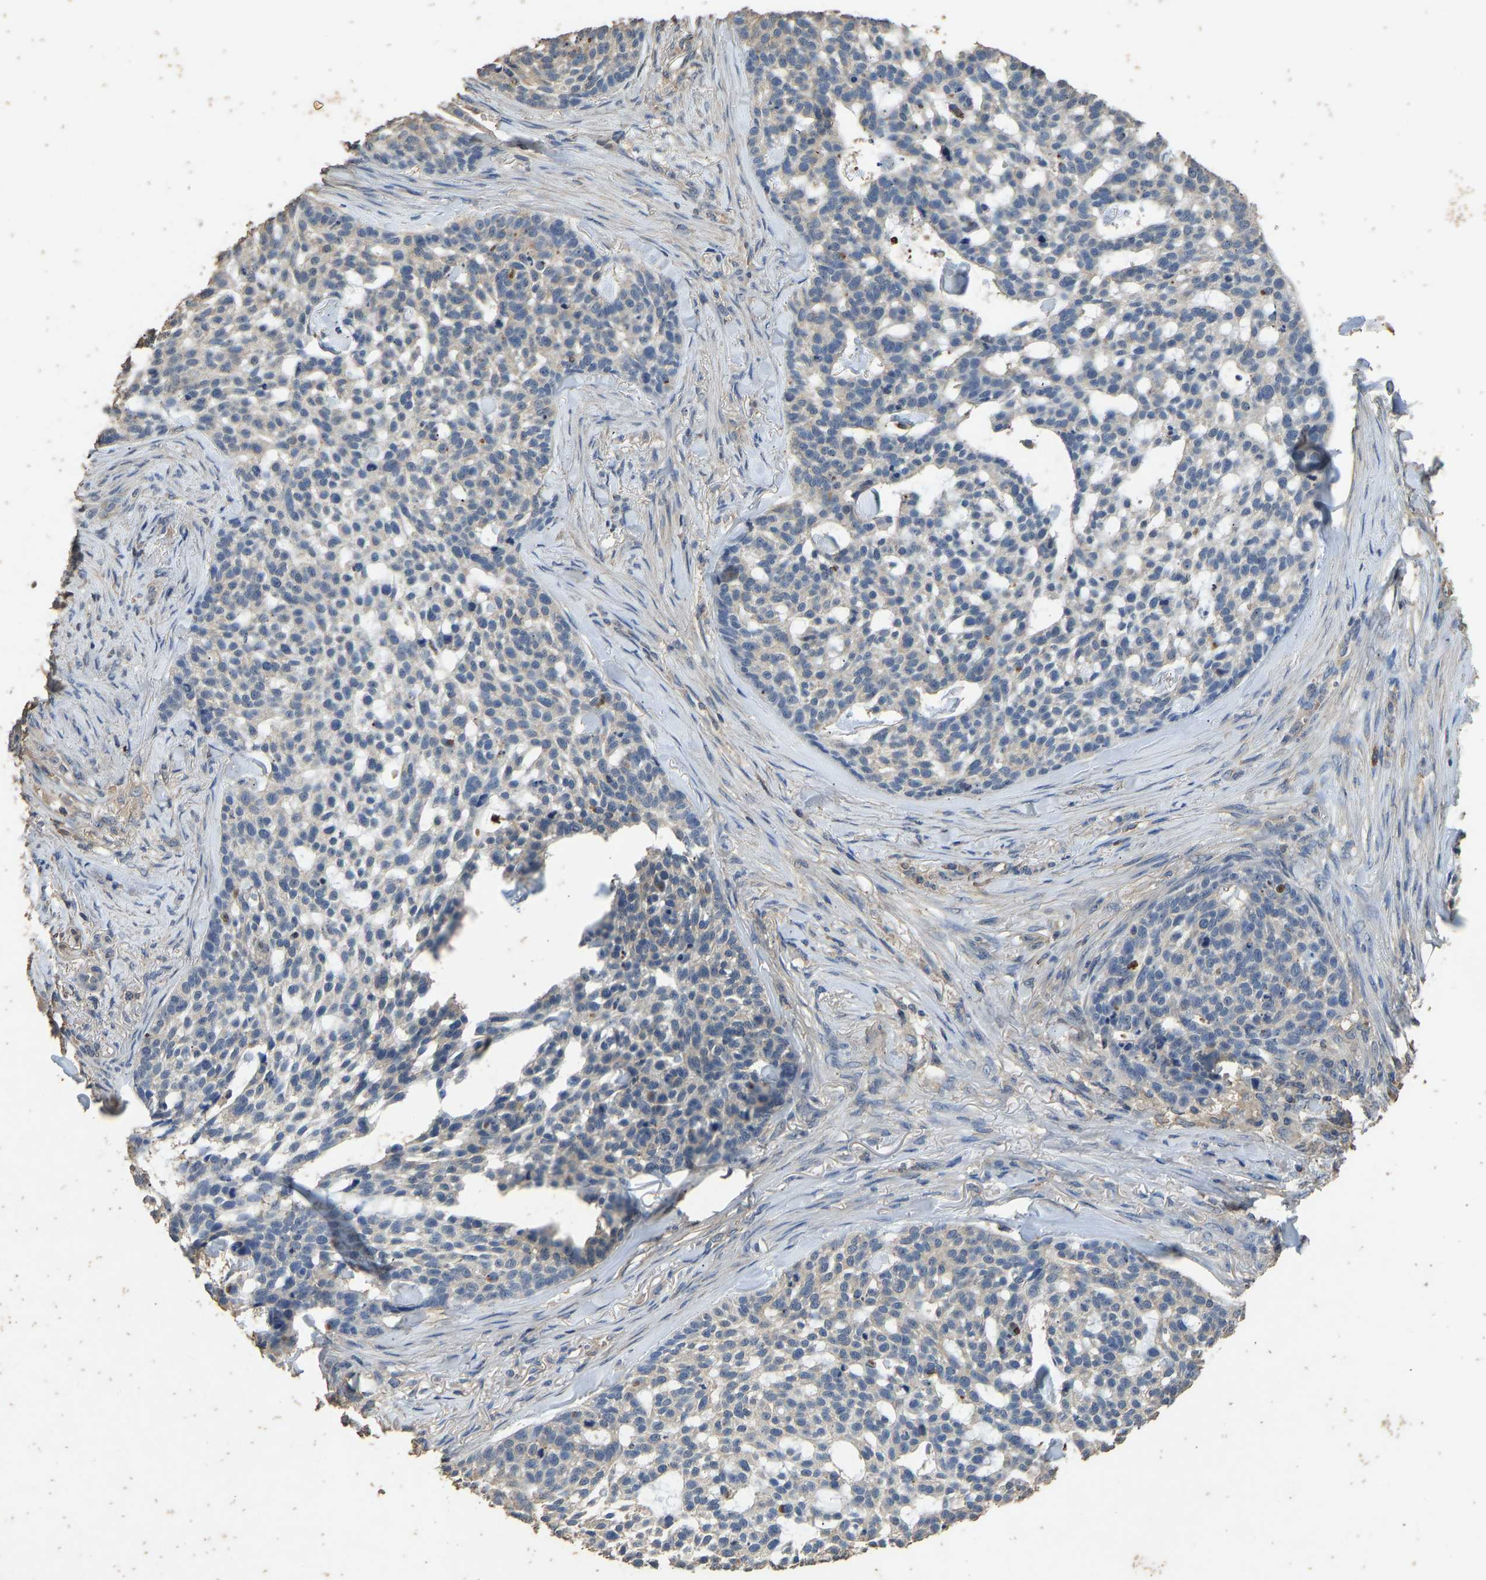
{"staining": {"intensity": "weak", "quantity": "25%-75%", "location": "cytoplasmic/membranous"}, "tissue": "skin cancer", "cell_type": "Tumor cells", "image_type": "cancer", "snomed": [{"axis": "morphology", "description": "Basal cell carcinoma"}, {"axis": "topography", "description": "Skin"}], "caption": "This image shows basal cell carcinoma (skin) stained with immunohistochemistry (IHC) to label a protein in brown. The cytoplasmic/membranous of tumor cells show weak positivity for the protein. Nuclei are counter-stained blue.", "gene": "CIDEC", "patient": {"sex": "female", "age": 64}}